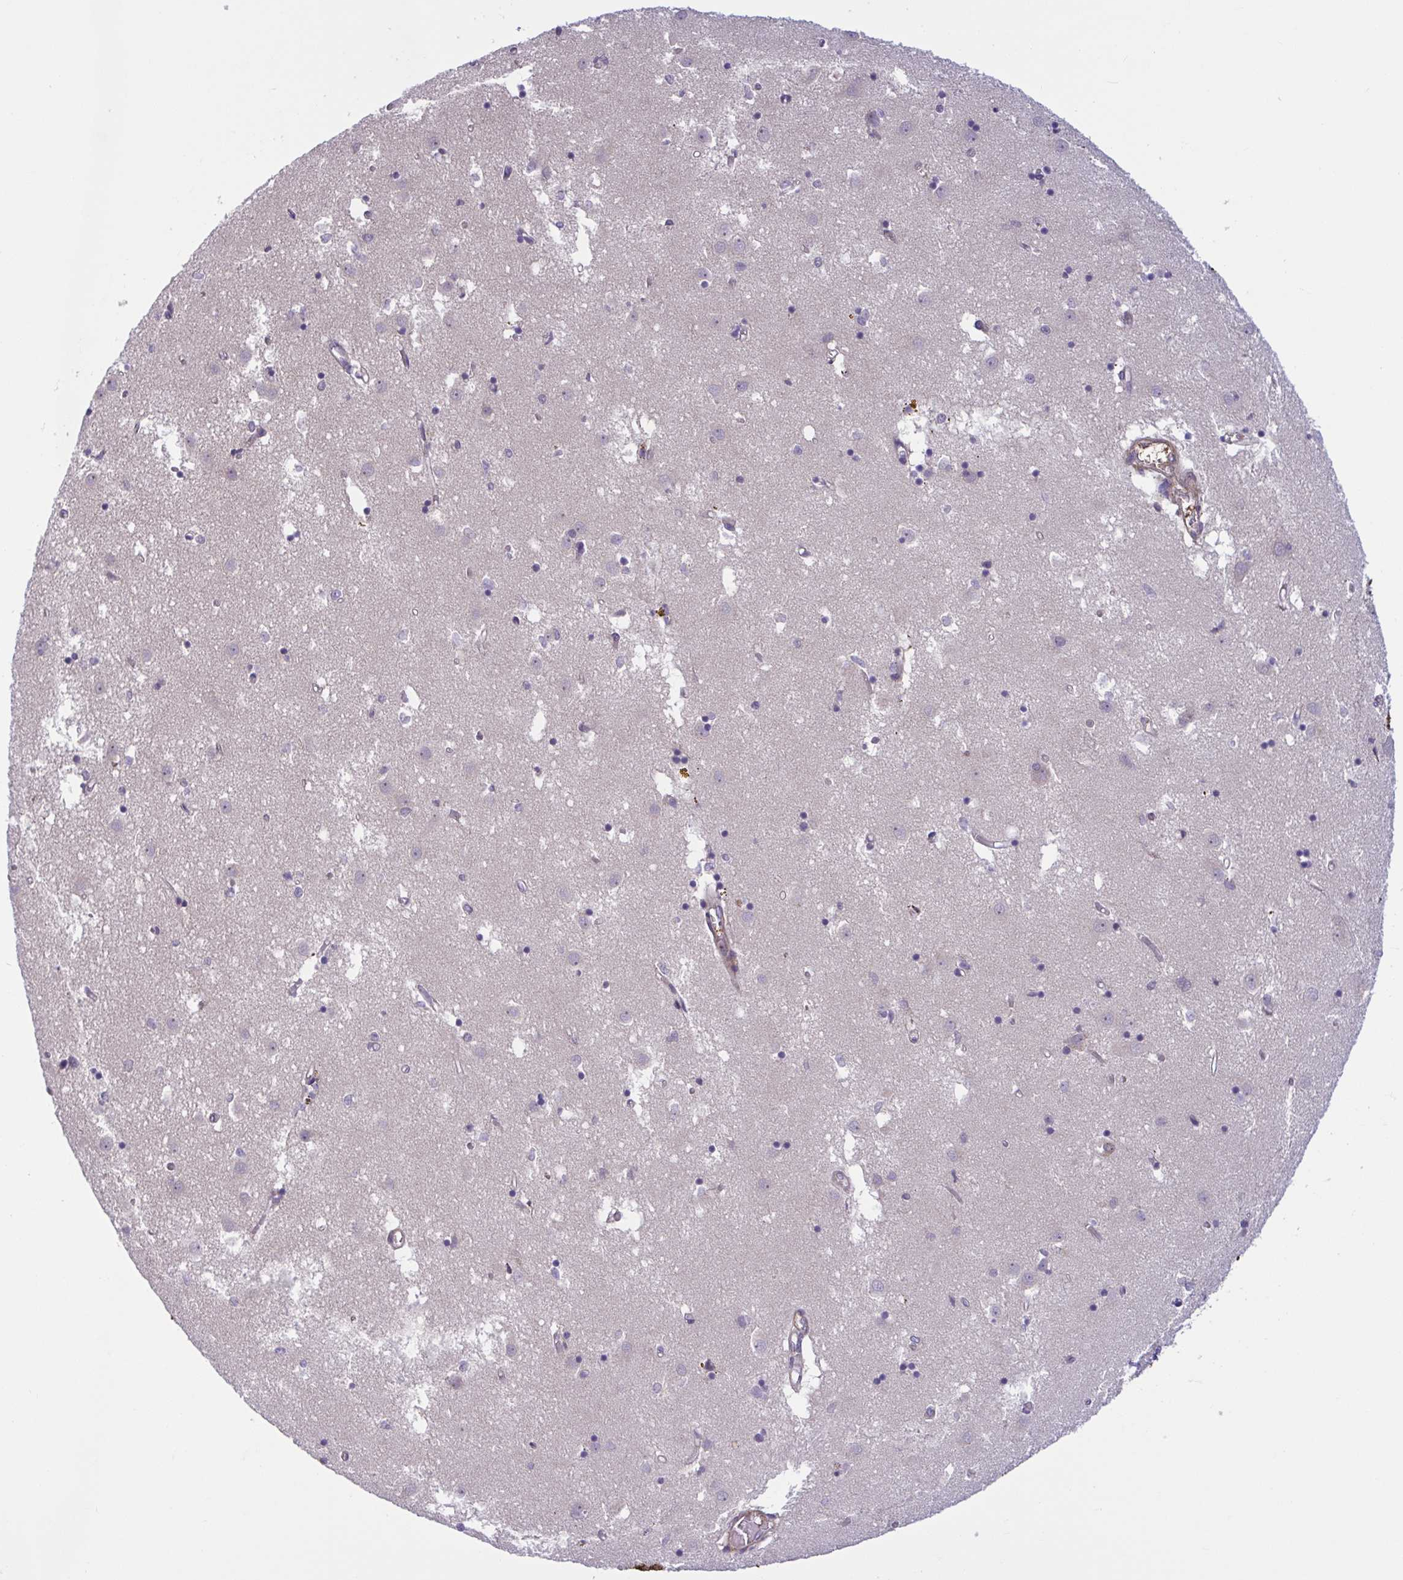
{"staining": {"intensity": "negative", "quantity": "none", "location": "none"}, "tissue": "caudate", "cell_type": "Glial cells", "image_type": "normal", "snomed": [{"axis": "morphology", "description": "Normal tissue, NOS"}, {"axis": "topography", "description": "Lateral ventricle wall"}], "caption": "Glial cells show no significant protein positivity in benign caudate.", "gene": "WNT9B", "patient": {"sex": "male", "age": 70}}